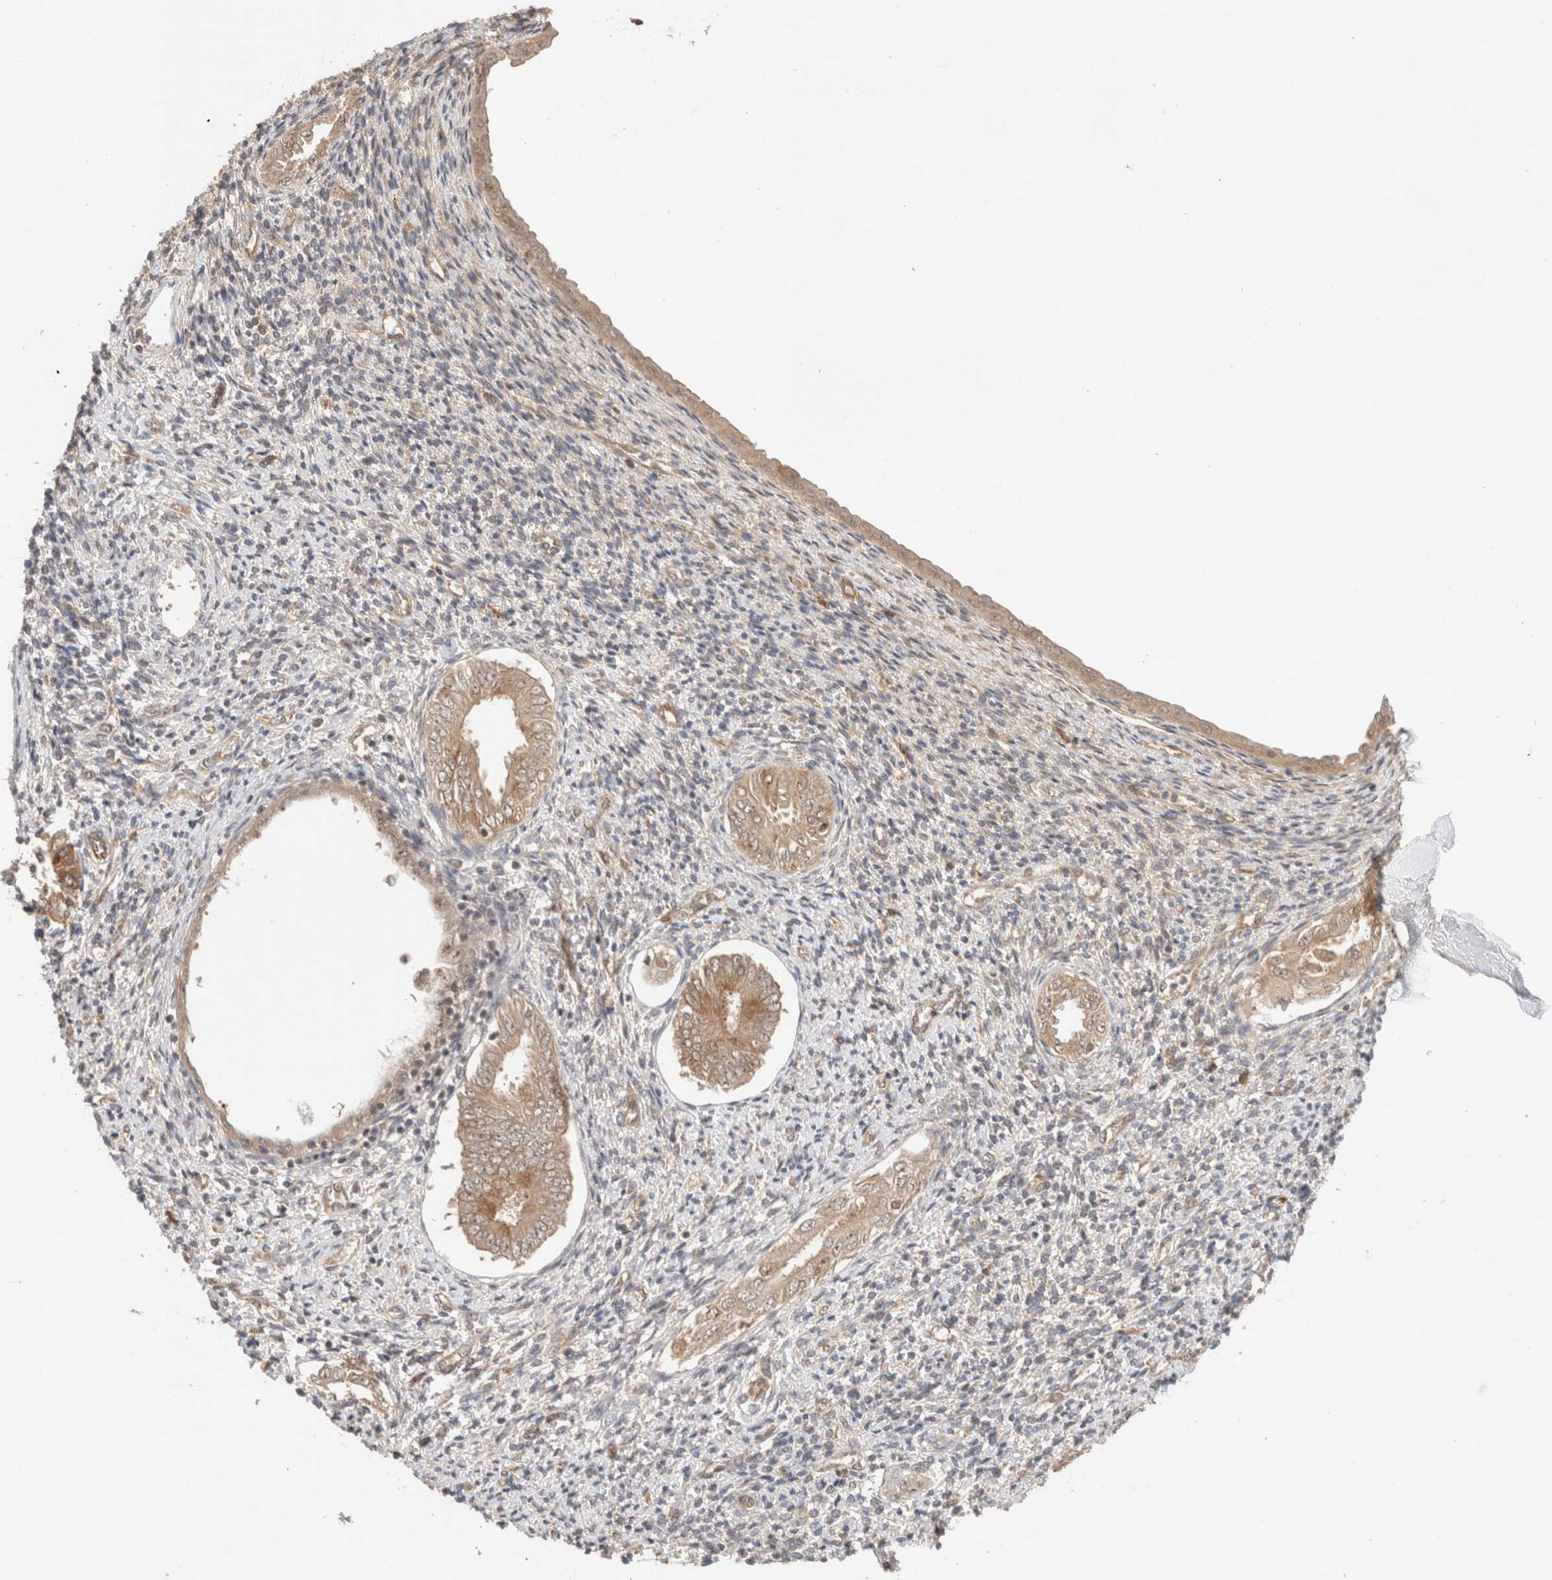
{"staining": {"intensity": "weak", "quantity": "25%-75%", "location": "cytoplasmic/membranous"}, "tissue": "endometrium", "cell_type": "Cells in endometrial stroma", "image_type": "normal", "snomed": [{"axis": "morphology", "description": "Normal tissue, NOS"}, {"axis": "topography", "description": "Endometrium"}], "caption": "A high-resolution histopathology image shows immunohistochemistry staining of unremarkable endometrium, which shows weak cytoplasmic/membranous positivity in approximately 25%-75% of cells in endometrial stroma.", "gene": "SIKE1", "patient": {"sex": "female", "age": 66}}